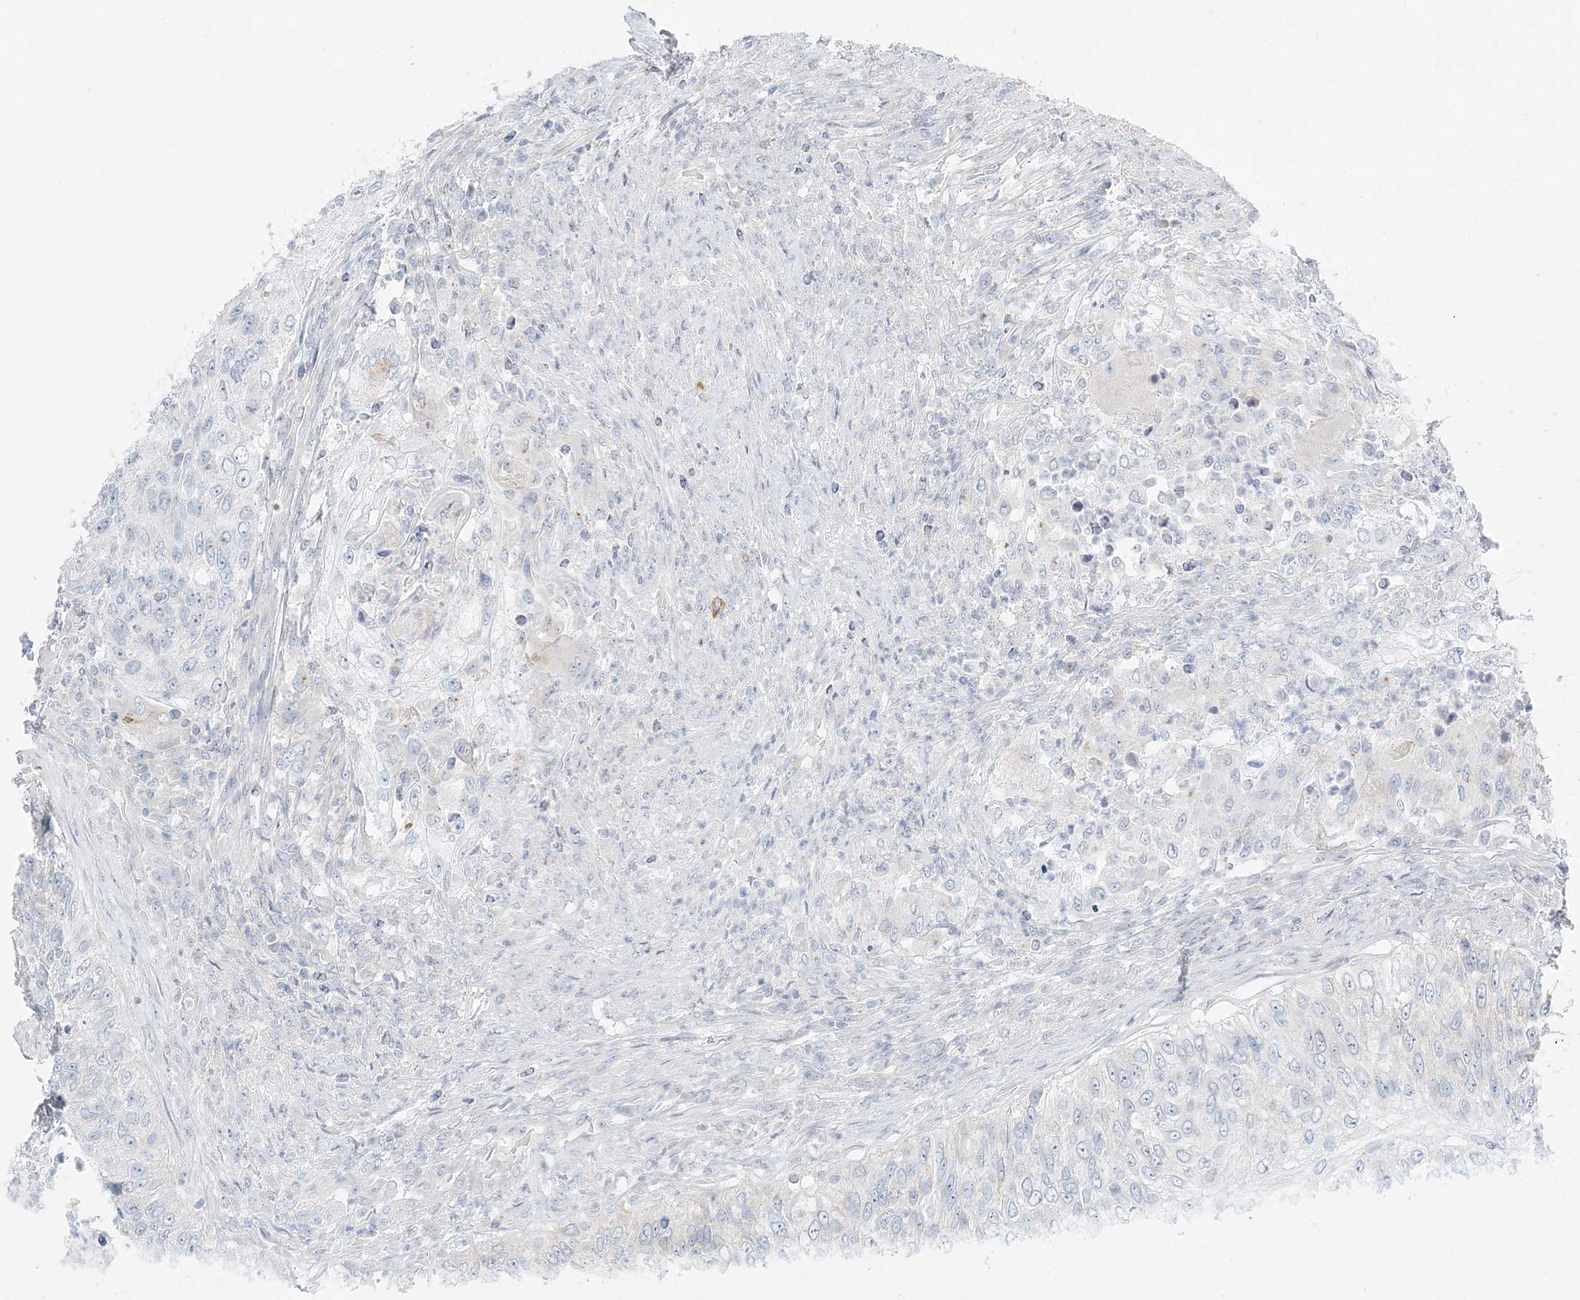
{"staining": {"intensity": "negative", "quantity": "none", "location": "none"}, "tissue": "urothelial cancer", "cell_type": "Tumor cells", "image_type": "cancer", "snomed": [{"axis": "morphology", "description": "Urothelial carcinoma, High grade"}, {"axis": "topography", "description": "Urinary bladder"}], "caption": "This is a photomicrograph of immunohistochemistry (IHC) staining of urothelial carcinoma (high-grade), which shows no staining in tumor cells.", "gene": "NAA11", "patient": {"sex": "female", "age": 60}}